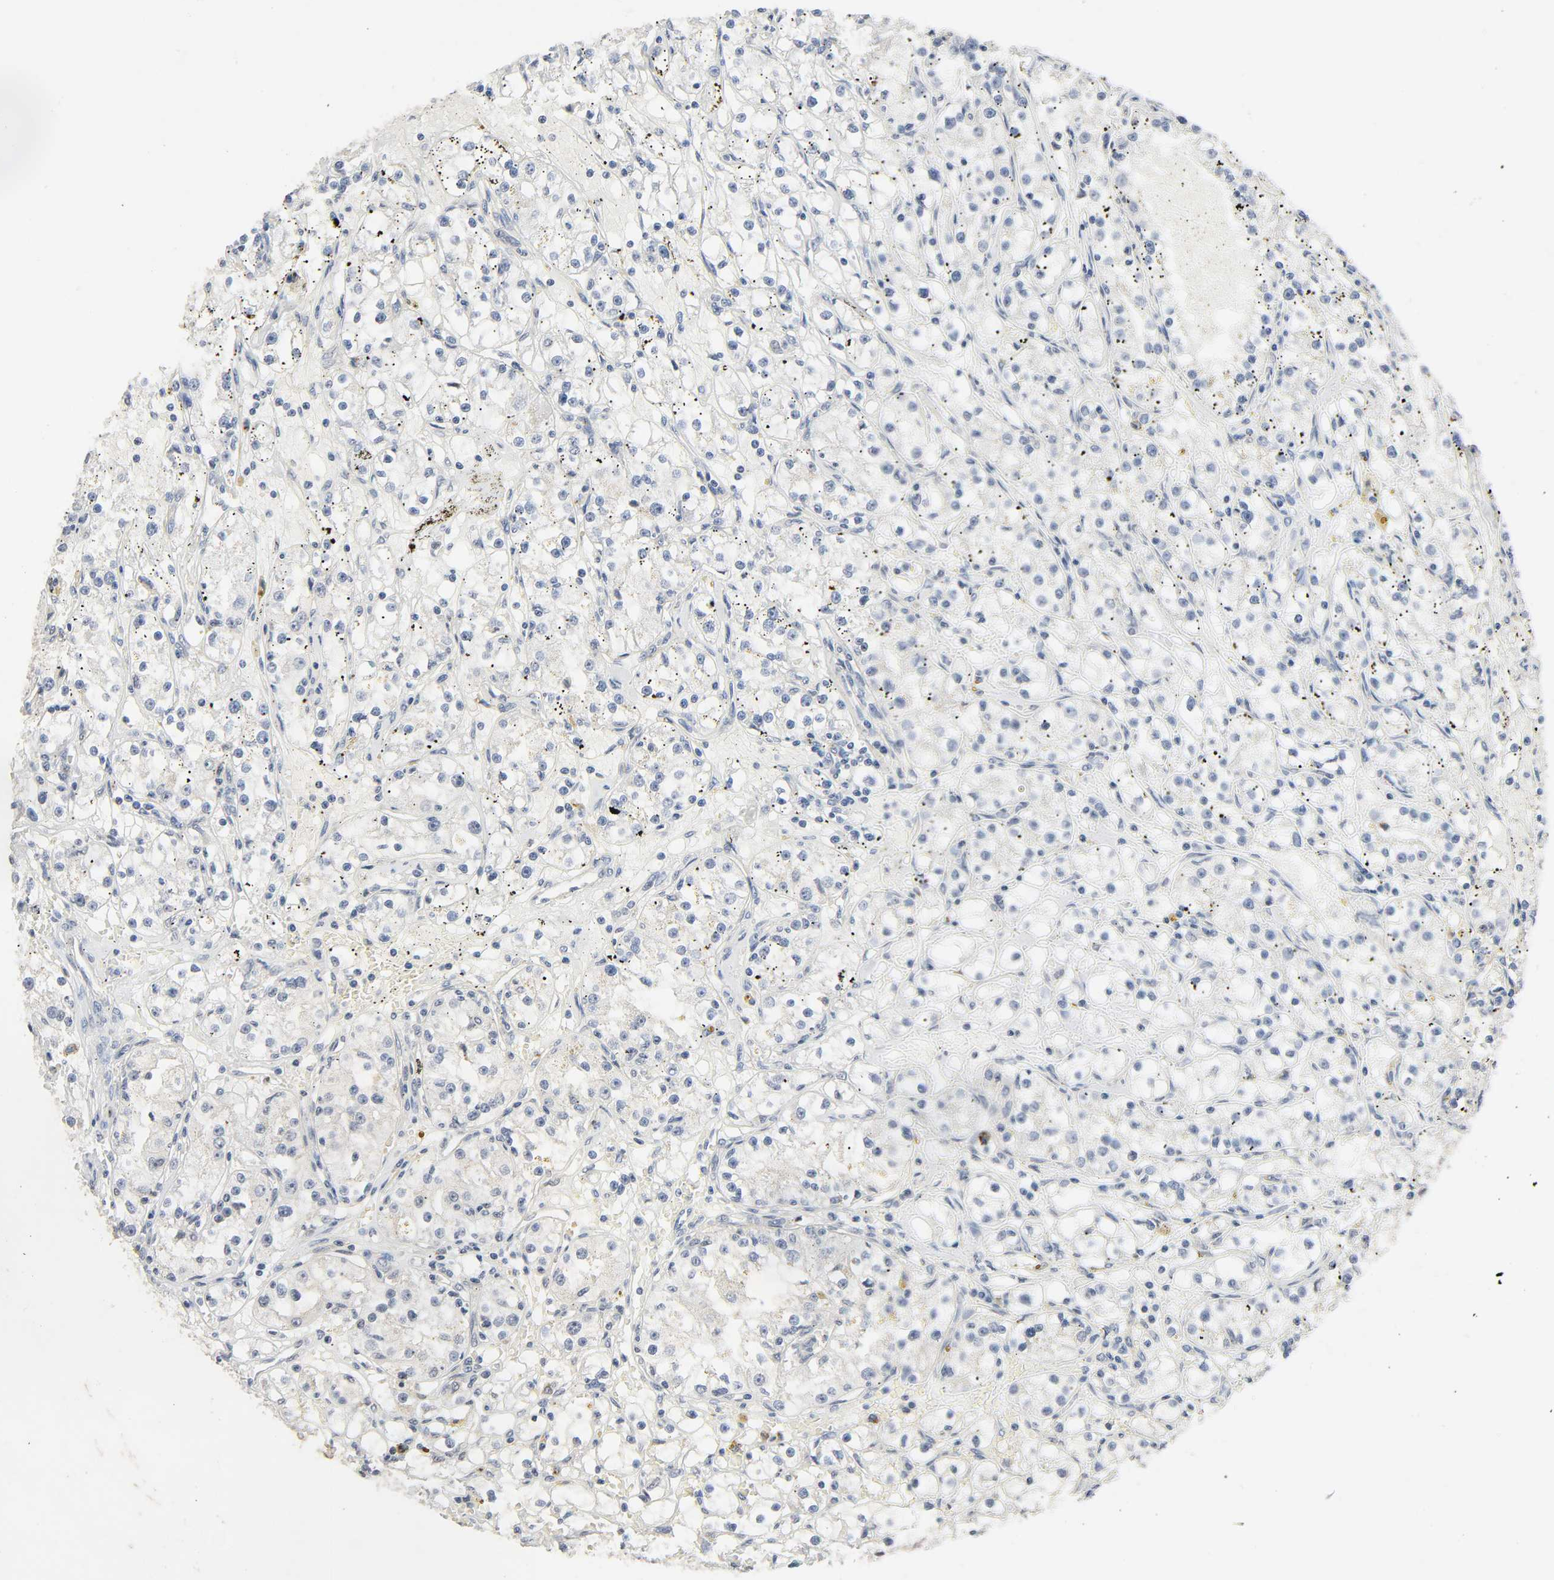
{"staining": {"intensity": "negative", "quantity": "none", "location": "none"}, "tissue": "renal cancer", "cell_type": "Tumor cells", "image_type": "cancer", "snomed": [{"axis": "morphology", "description": "Adenocarcinoma, NOS"}, {"axis": "topography", "description": "Kidney"}], "caption": "The histopathology image shows no staining of tumor cells in renal adenocarcinoma.", "gene": "MAPKAPK5", "patient": {"sex": "male", "age": 56}}